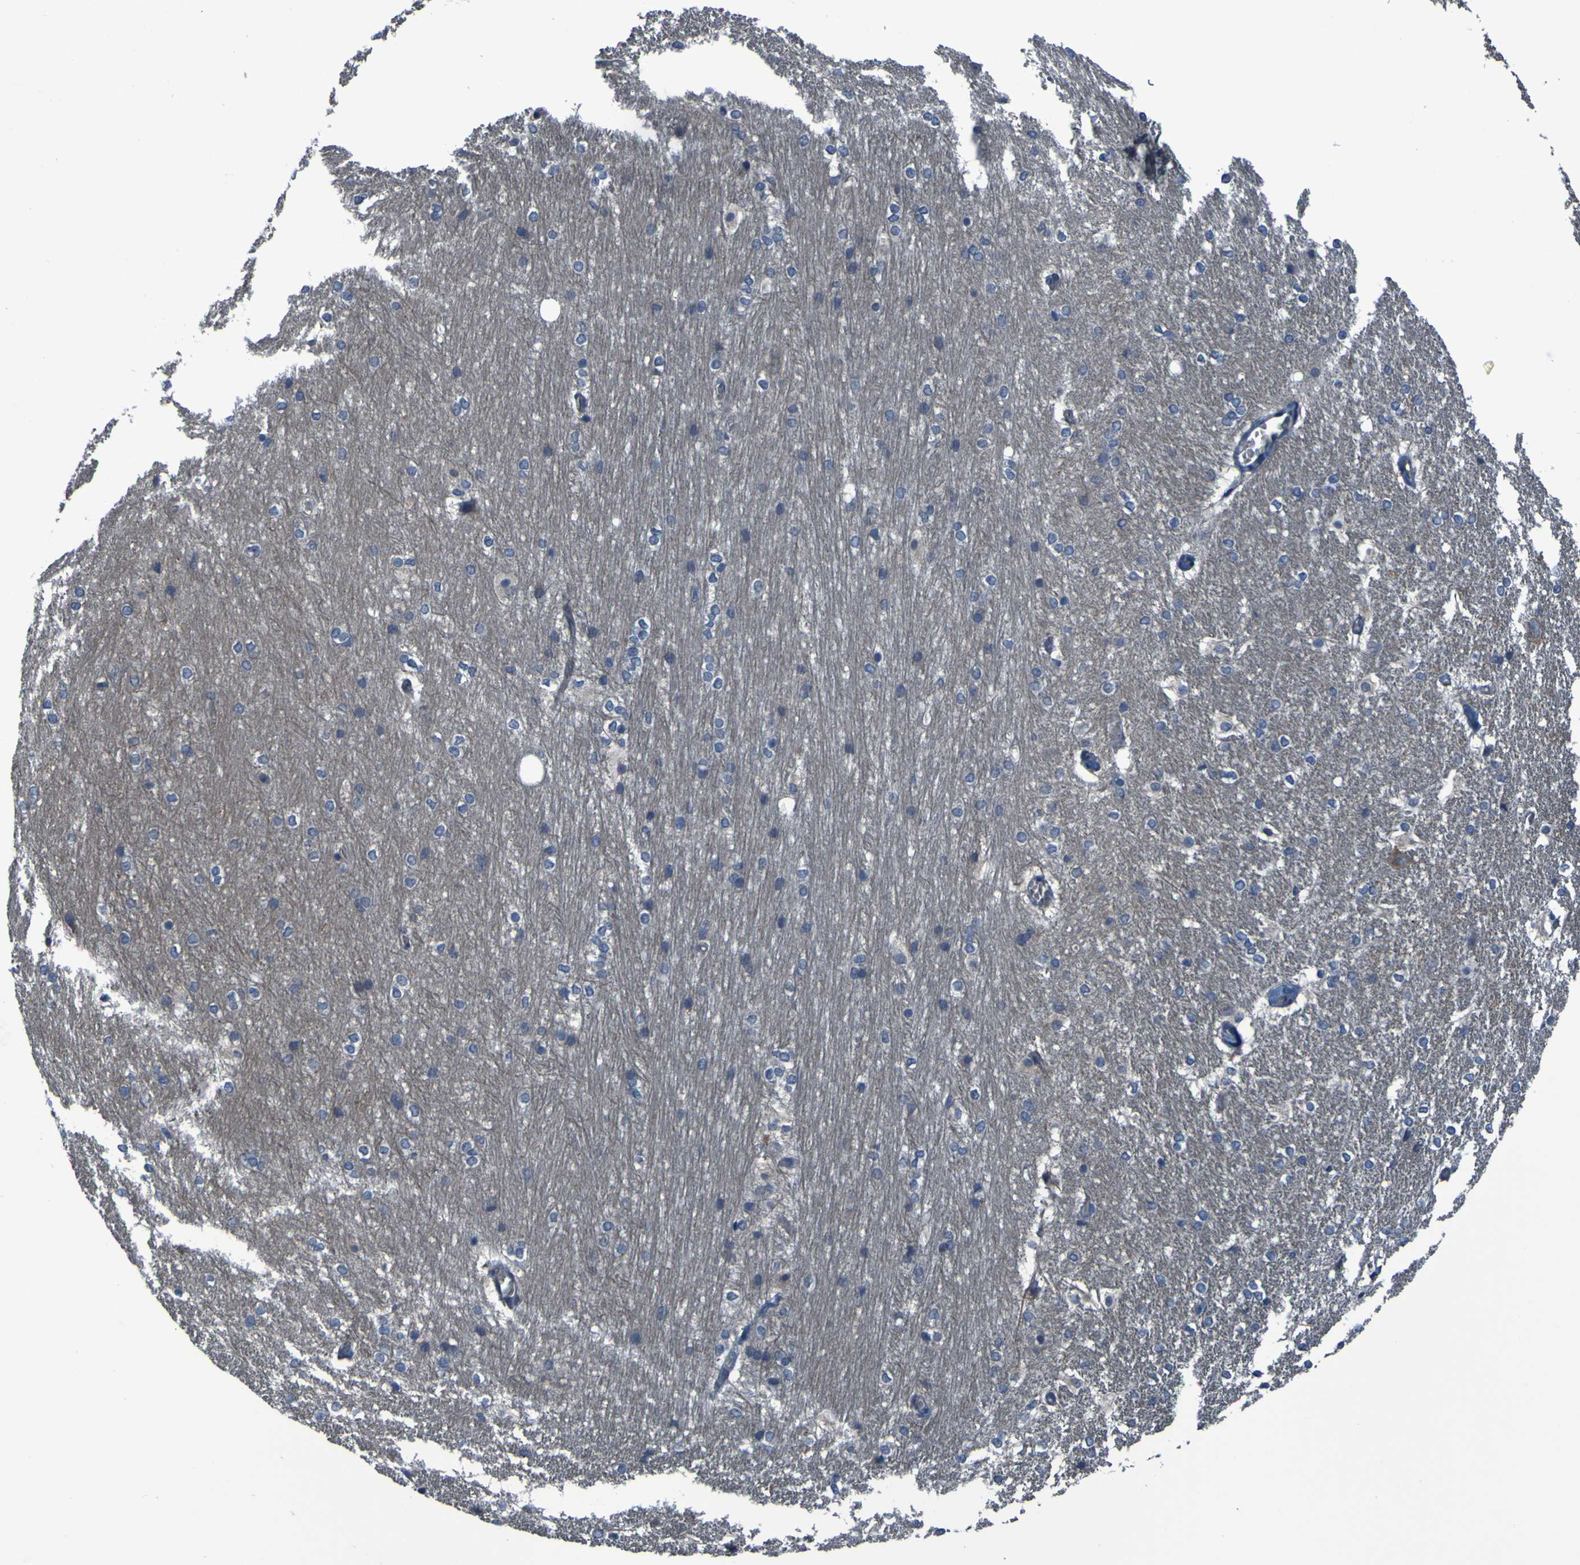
{"staining": {"intensity": "negative", "quantity": "none", "location": "none"}, "tissue": "hippocampus", "cell_type": "Glial cells", "image_type": "normal", "snomed": [{"axis": "morphology", "description": "Normal tissue, NOS"}, {"axis": "topography", "description": "Hippocampus"}], "caption": "This is an immunohistochemistry (IHC) micrograph of unremarkable hippocampus. There is no staining in glial cells.", "gene": "GRAMD1A", "patient": {"sex": "female", "age": 19}}